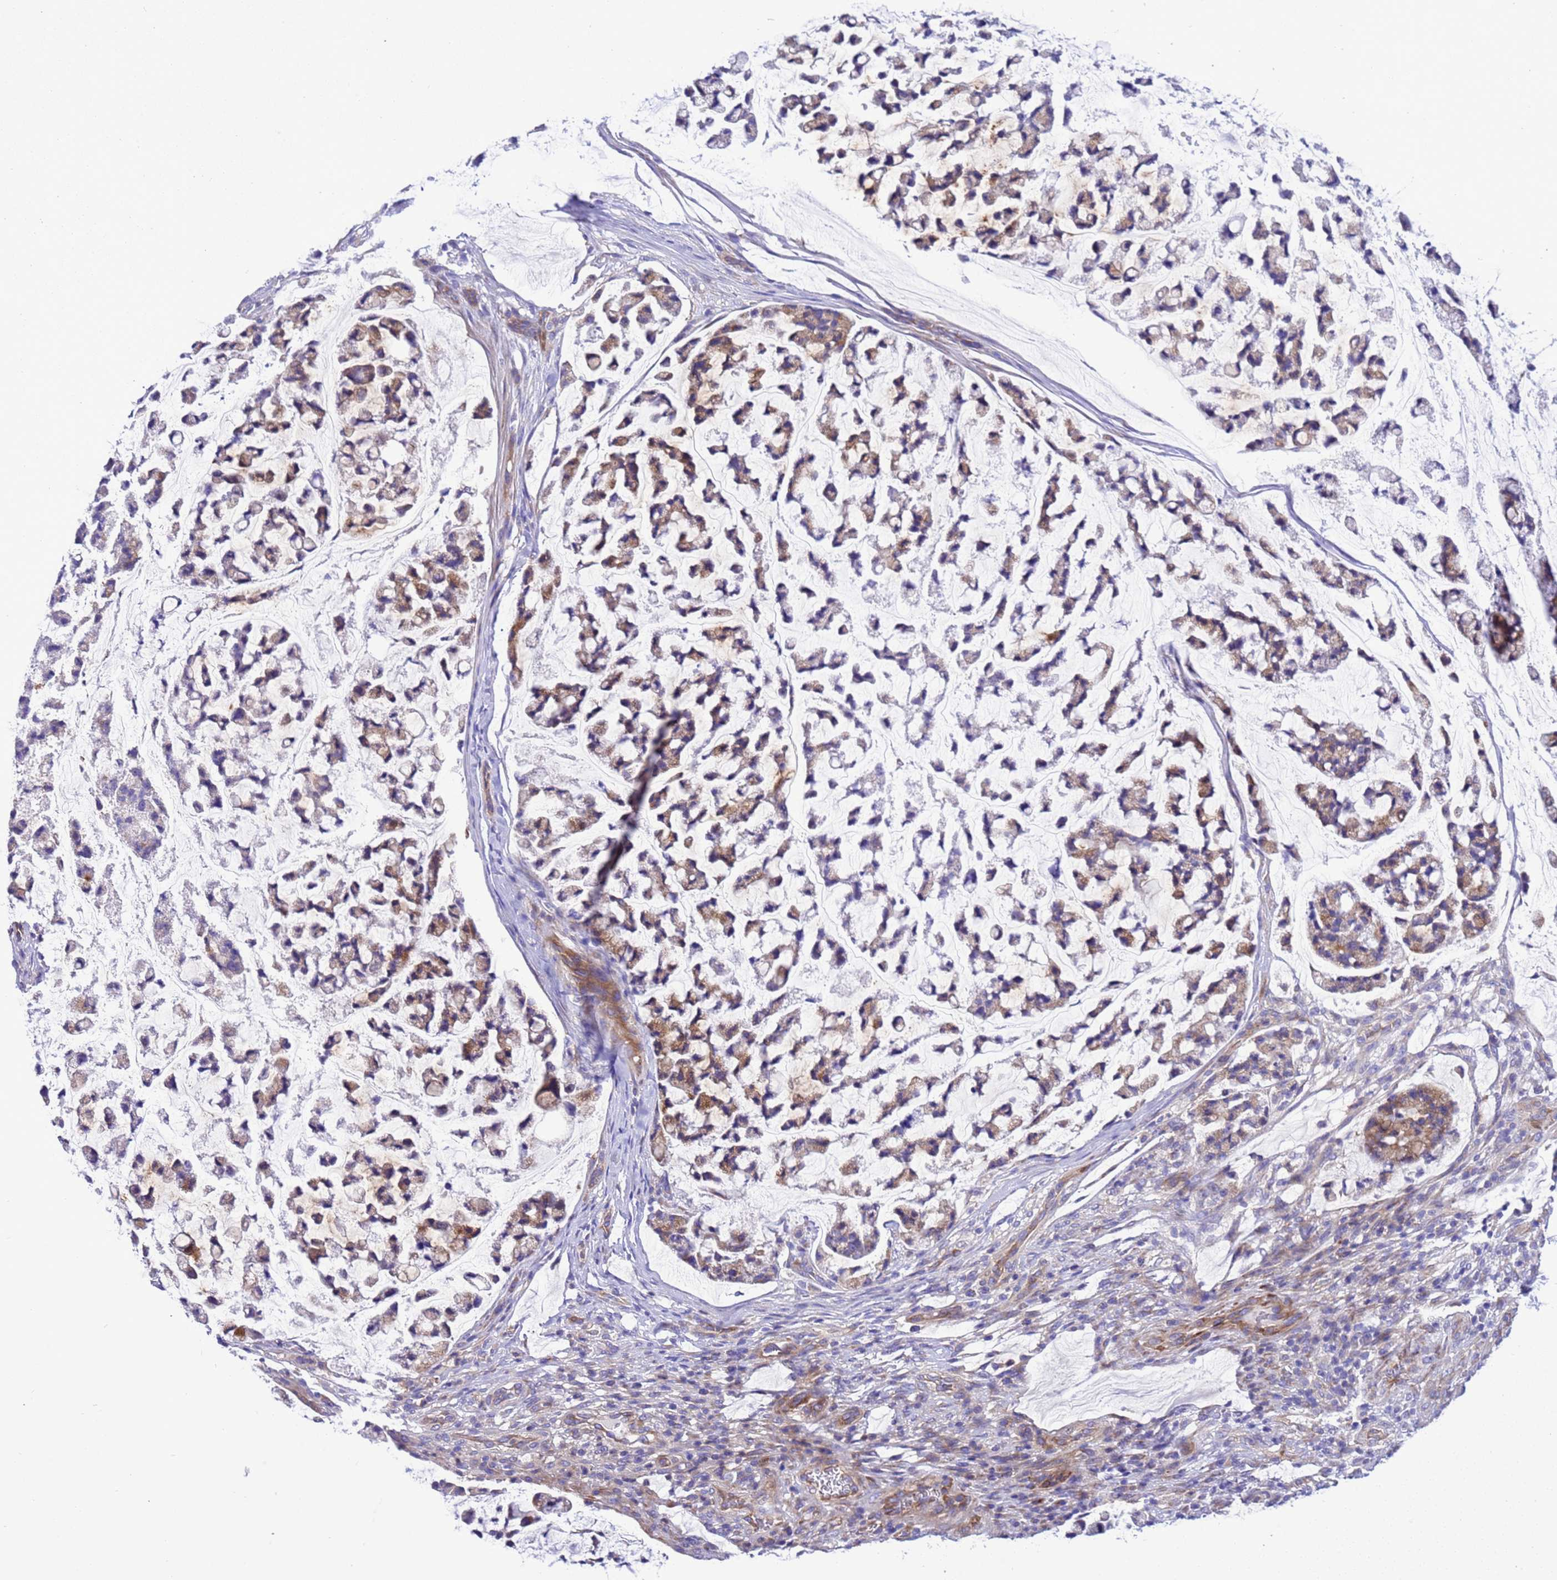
{"staining": {"intensity": "moderate", "quantity": "25%-75%", "location": "cytoplasmic/membranous"}, "tissue": "stomach cancer", "cell_type": "Tumor cells", "image_type": "cancer", "snomed": [{"axis": "morphology", "description": "Adenocarcinoma, NOS"}, {"axis": "topography", "description": "Stomach, lower"}], "caption": "Tumor cells reveal medium levels of moderate cytoplasmic/membranous expression in approximately 25%-75% of cells in human stomach adenocarcinoma. The protein of interest is shown in brown color, while the nuclei are stained blue.", "gene": "KICS2", "patient": {"sex": "male", "age": 67}}